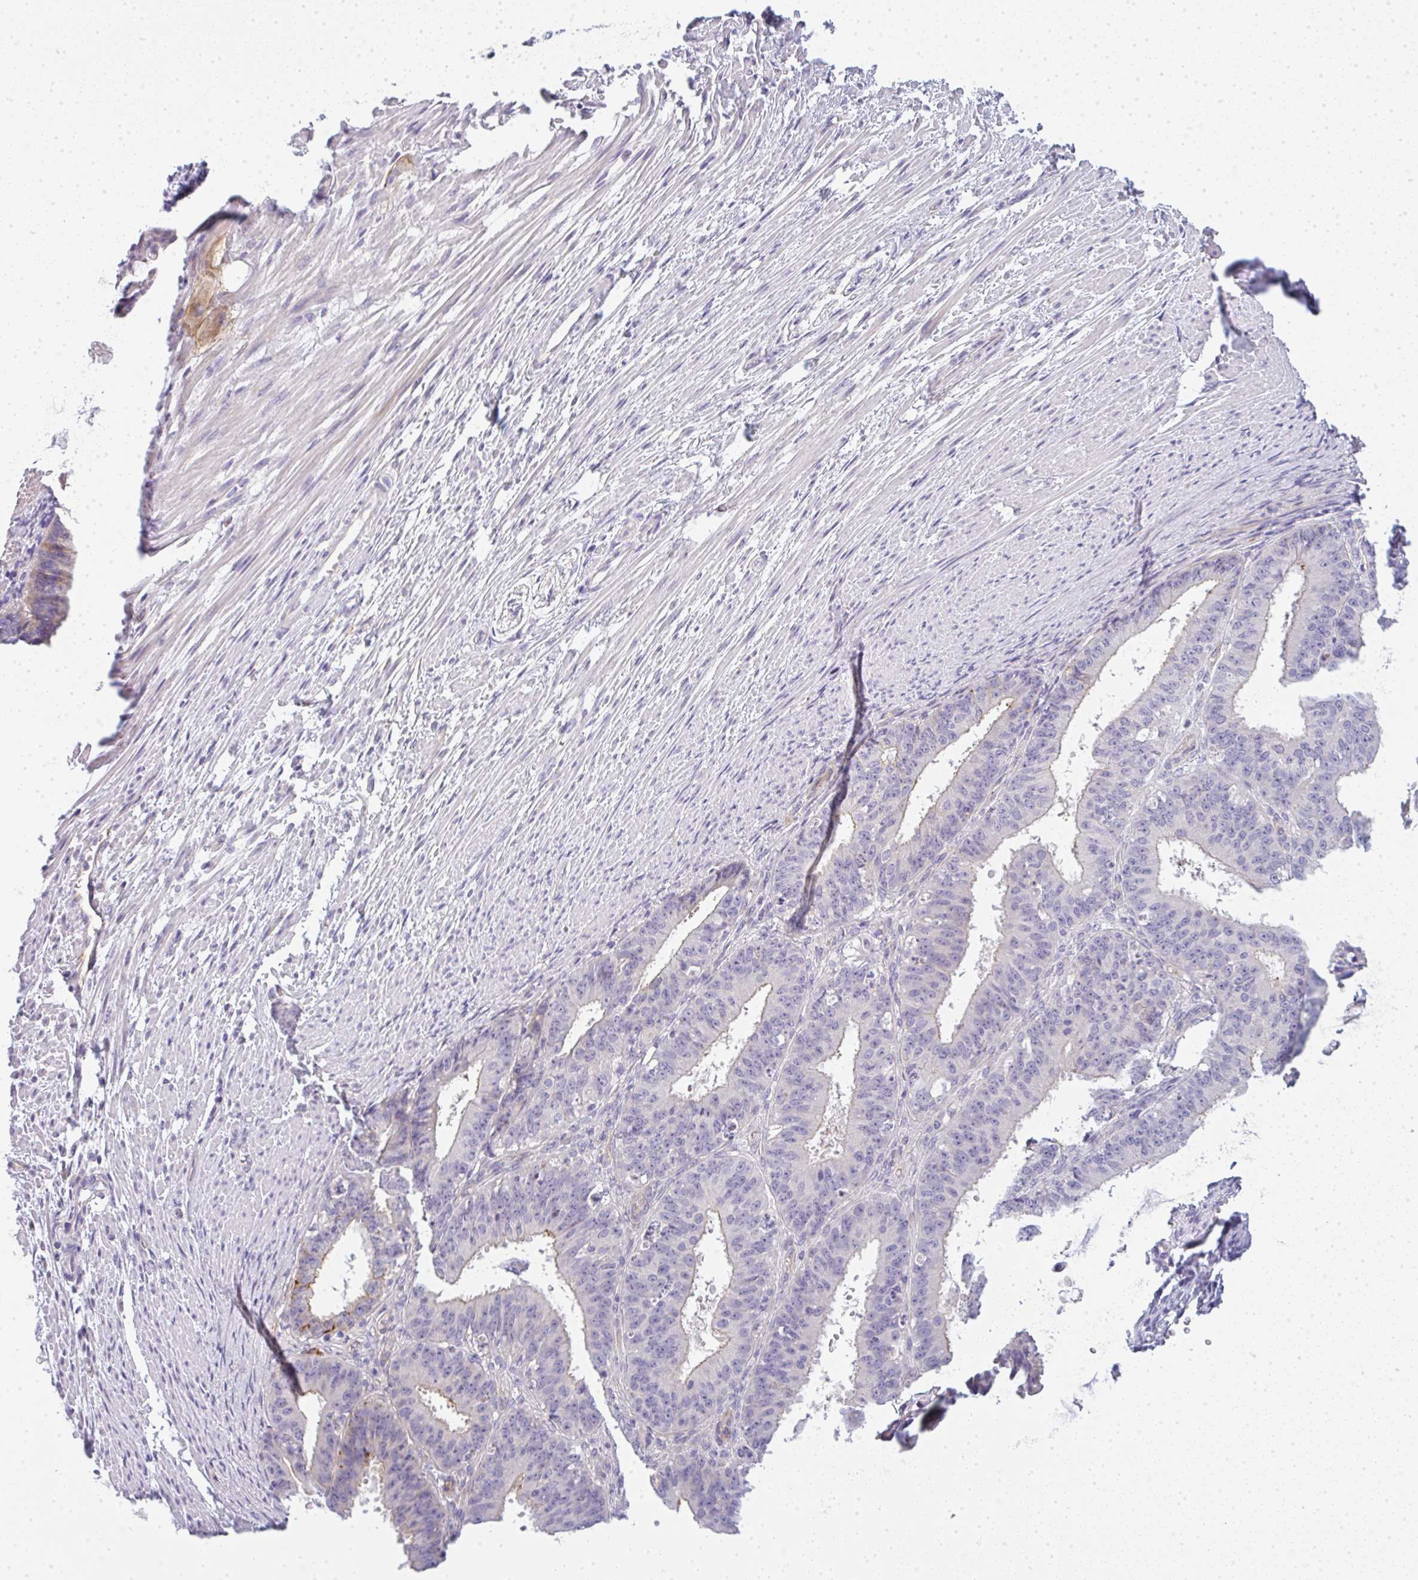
{"staining": {"intensity": "weak", "quantity": "<25%", "location": "cytoplasmic/membranous"}, "tissue": "ovarian cancer", "cell_type": "Tumor cells", "image_type": "cancer", "snomed": [{"axis": "morphology", "description": "Carcinoma, endometroid"}, {"axis": "topography", "description": "Appendix"}, {"axis": "topography", "description": "Ovary"}], "caption": "Ovarian cancer (endometroid carcinoma) stained for a protein using immunohistochemistry (IHC) exhibits no expression tumor cells.", "gene": "LPAR4", "patient": {"sex": "female", "age": 42}}